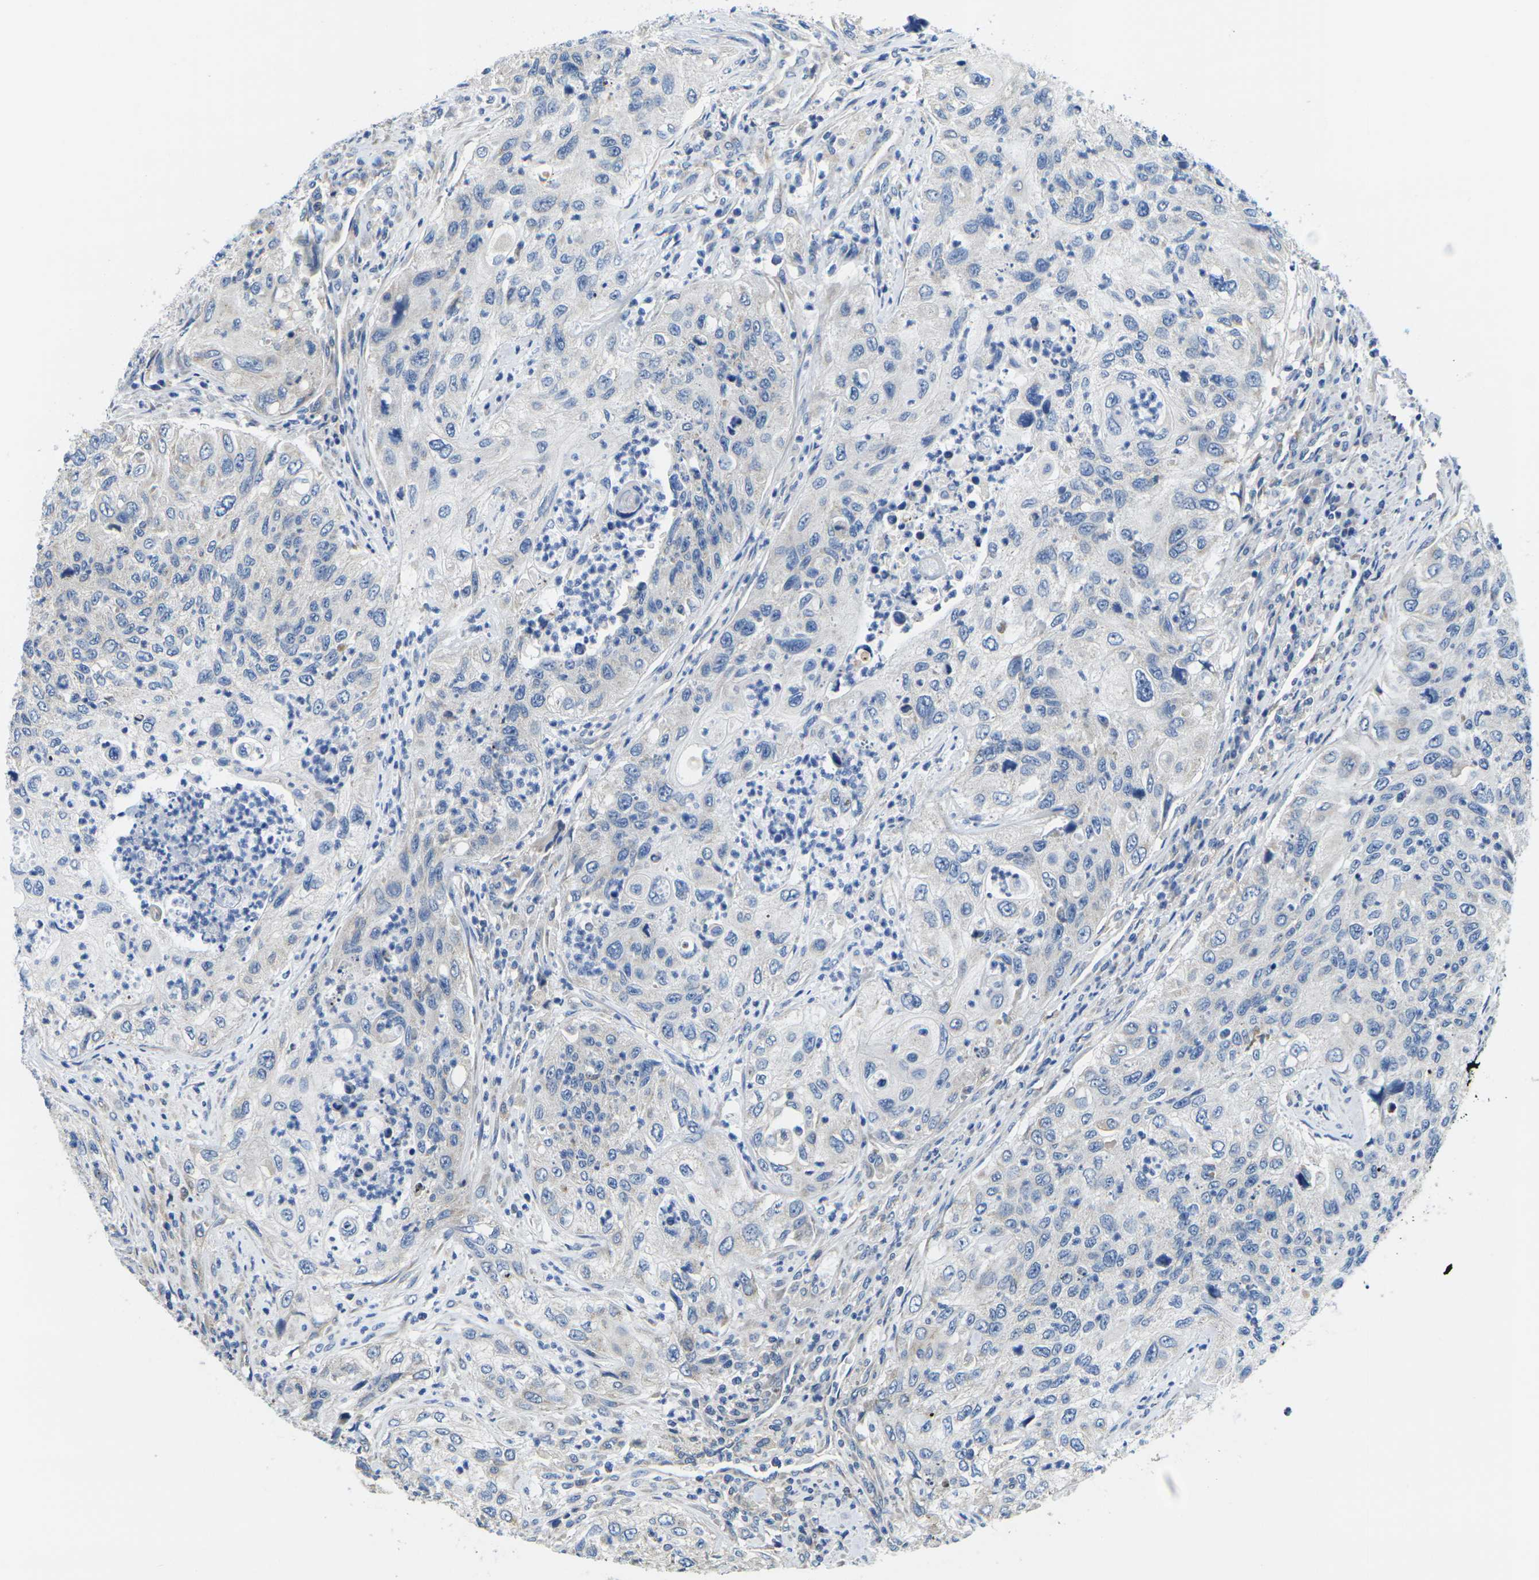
{"staining": {"intensity": "negative", "quantity": "none", "location": "none"}, "tissue": "urothelial cancer", "cell_type": "Tumor cells", "image_type": "cancer", "snomed": [{"axis": "morphology", "description": "Urothelial carcinoma, High grade"}, {"axis": "topography", "description": "Urinary bladder"}], "caption": "IHC image of urothelial cancer stained for a protein (brown), which exhibits no expression in tumor cells. Brightfield microscopy of IHC stained with DAB (3,3'-diaminobenzidine) (brown) and hematoxylin (blue), captured at high magnification.", "gene": "TMEFF2", "patient": {"sex": "female", "age": 60}}